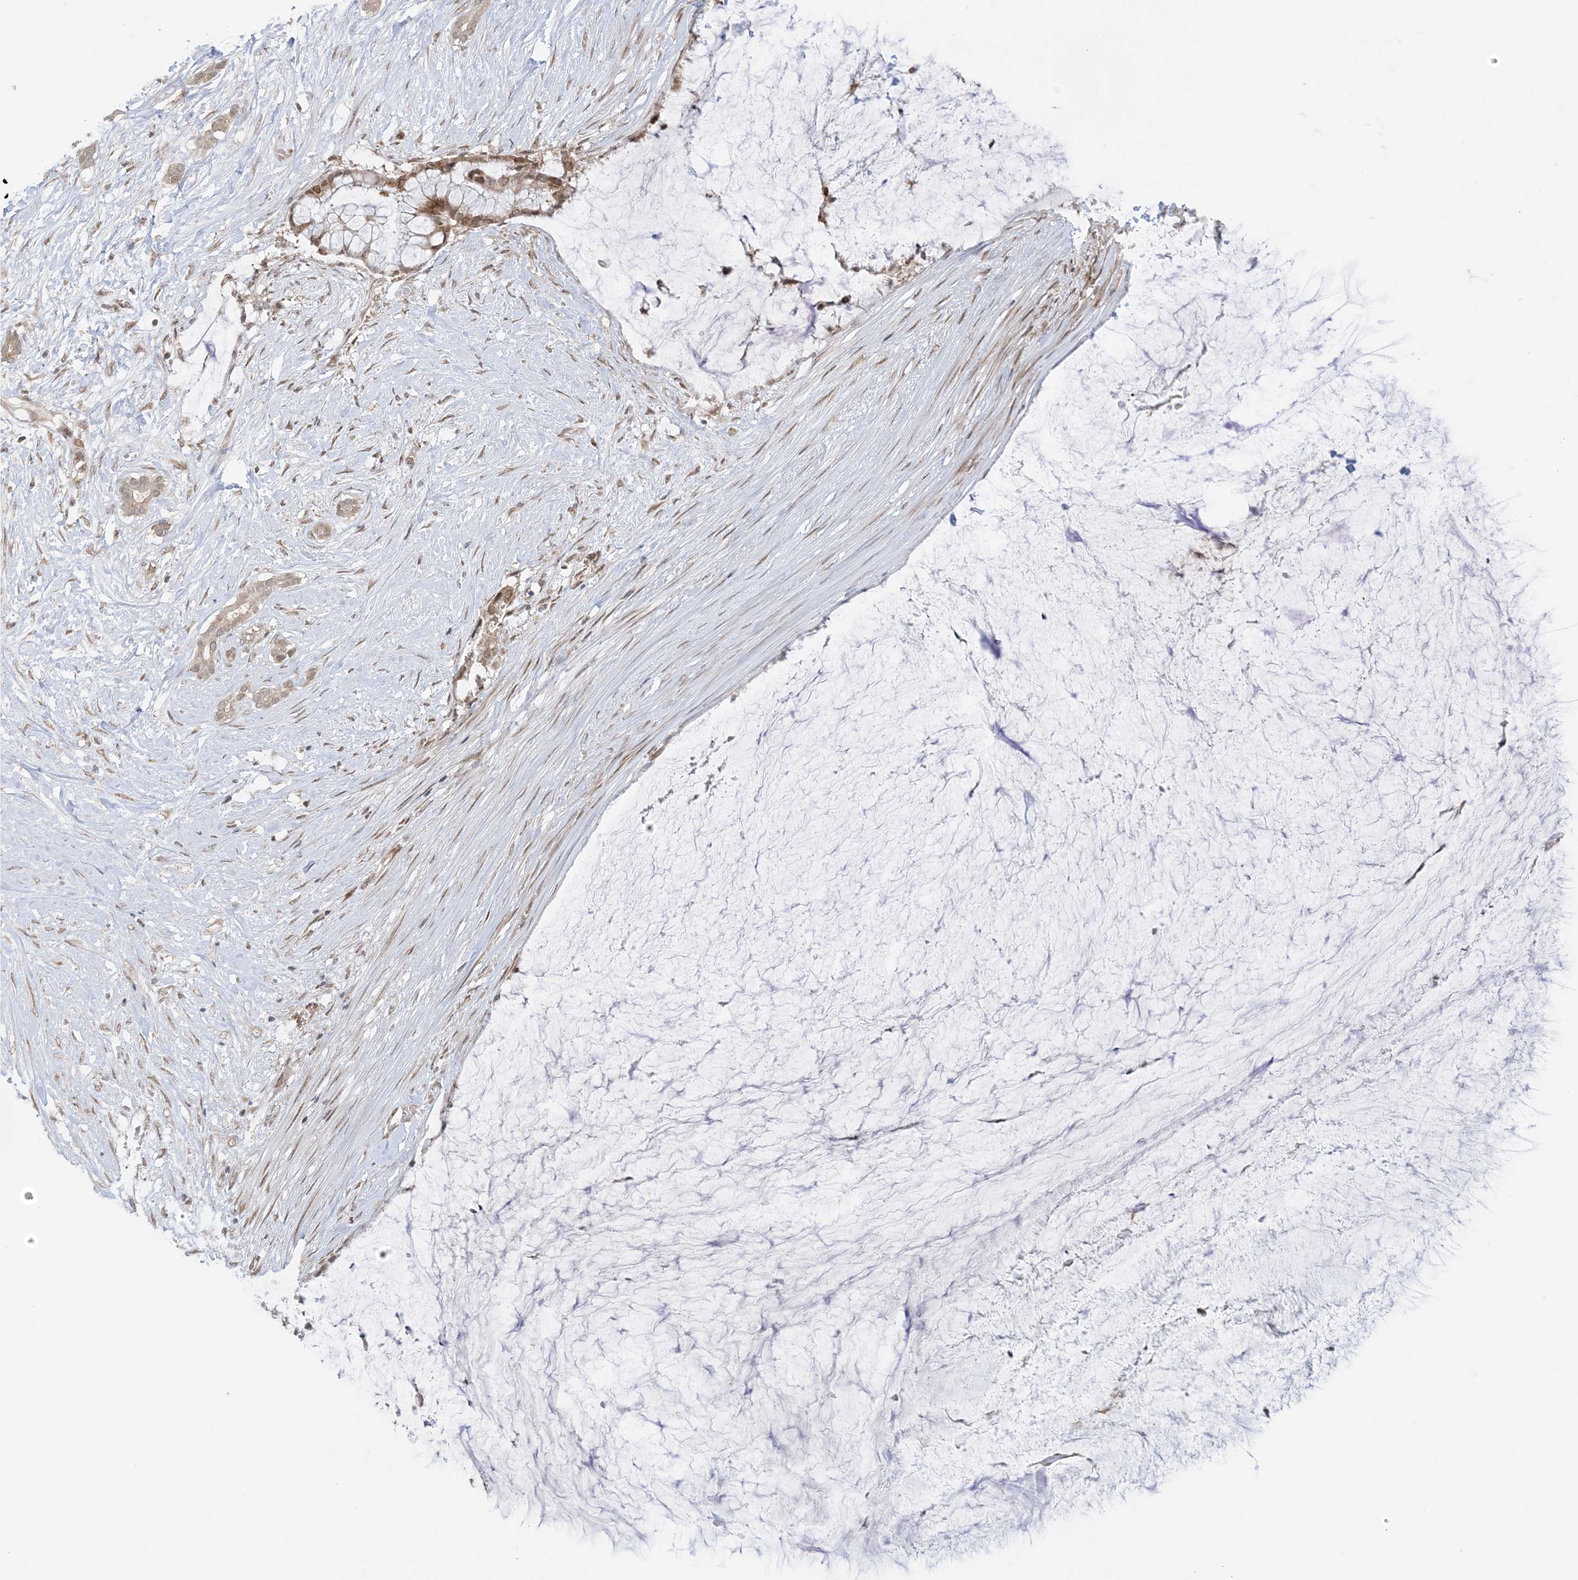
{"staining": {"intensity": "moderate", "quantity": ">75%", "location": "cytoplasmic/membranous,nuclear"}, "tissue": "pancreatic cancer", "cell_type": "Tumor cells", "image_type": "cancer", "snomed": [{"axis": "morphology", "description": "Adenocarcinoma, NOS"}, {"axis": "topography", "description": "Pancreas"}], "caption": "About >75% of tumor cells in human pancreatic cancer exhibit moderate cytoplasmic/membranous and nuclear protein expression as visualized by brown immunohistochemical staining.", "gene": "UBE2E2", "patient": {"sex": "male", "age": 41}}